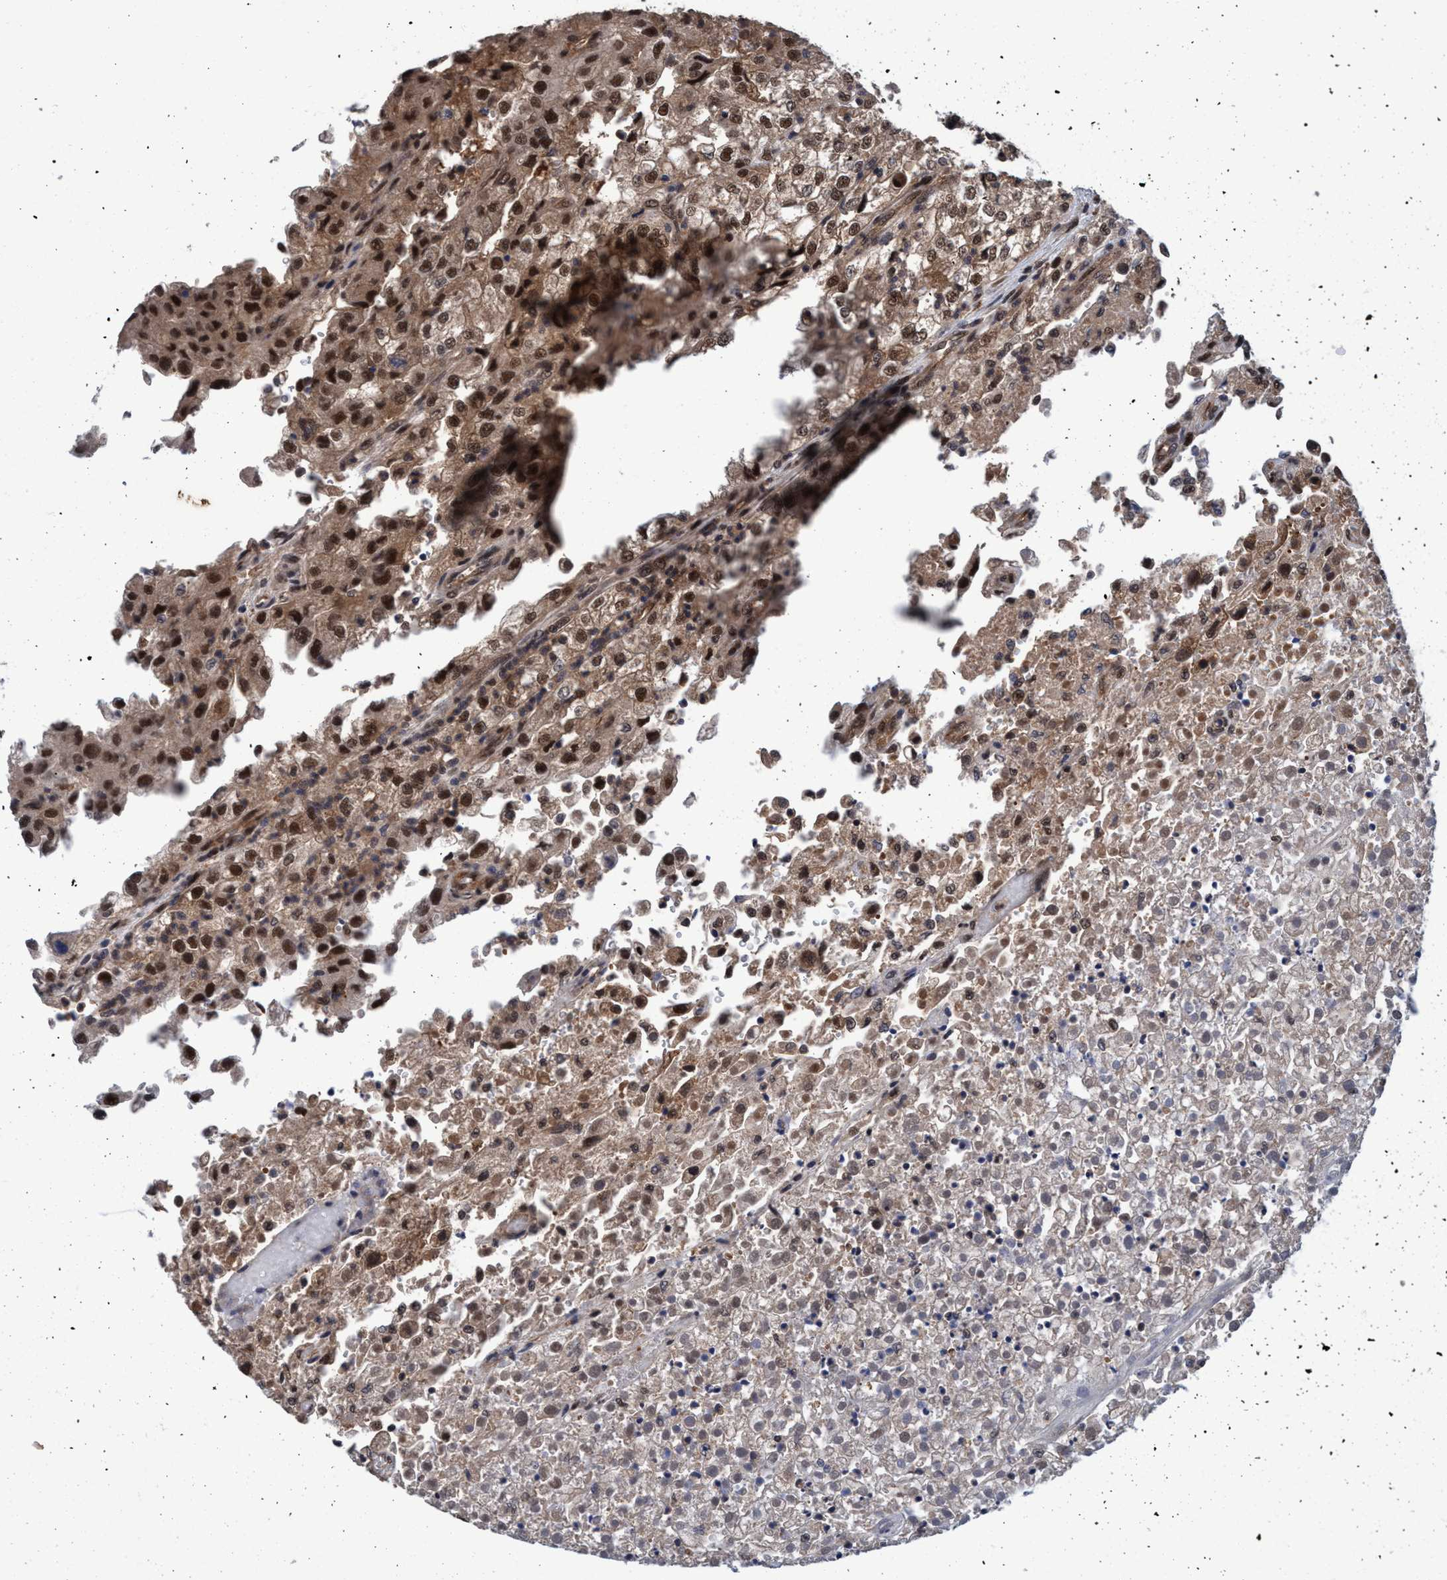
{"staining": {"intensity": "moderate", "quantity": ">75%", "location": "cytoplasmic/membranous,nuclear"}, "tissue": "renal cancer", "cell_type": "Tumor cells", "image_type": "cancer", "snomed": [{"axis": "morphology", "description": "Adenocarcinoma, NOS"}, {"axis": "topography", "description": "Kidney"}], "caption": "The micrograph exhibits staining of renal cancer (adenocarcinoma), revealing moderate cytoplasmic/membranous and nuclear protein expression (brown color) within tumor cells.", "gene": "PSMD12", "patient": {"sex": "female", "age": 54}}